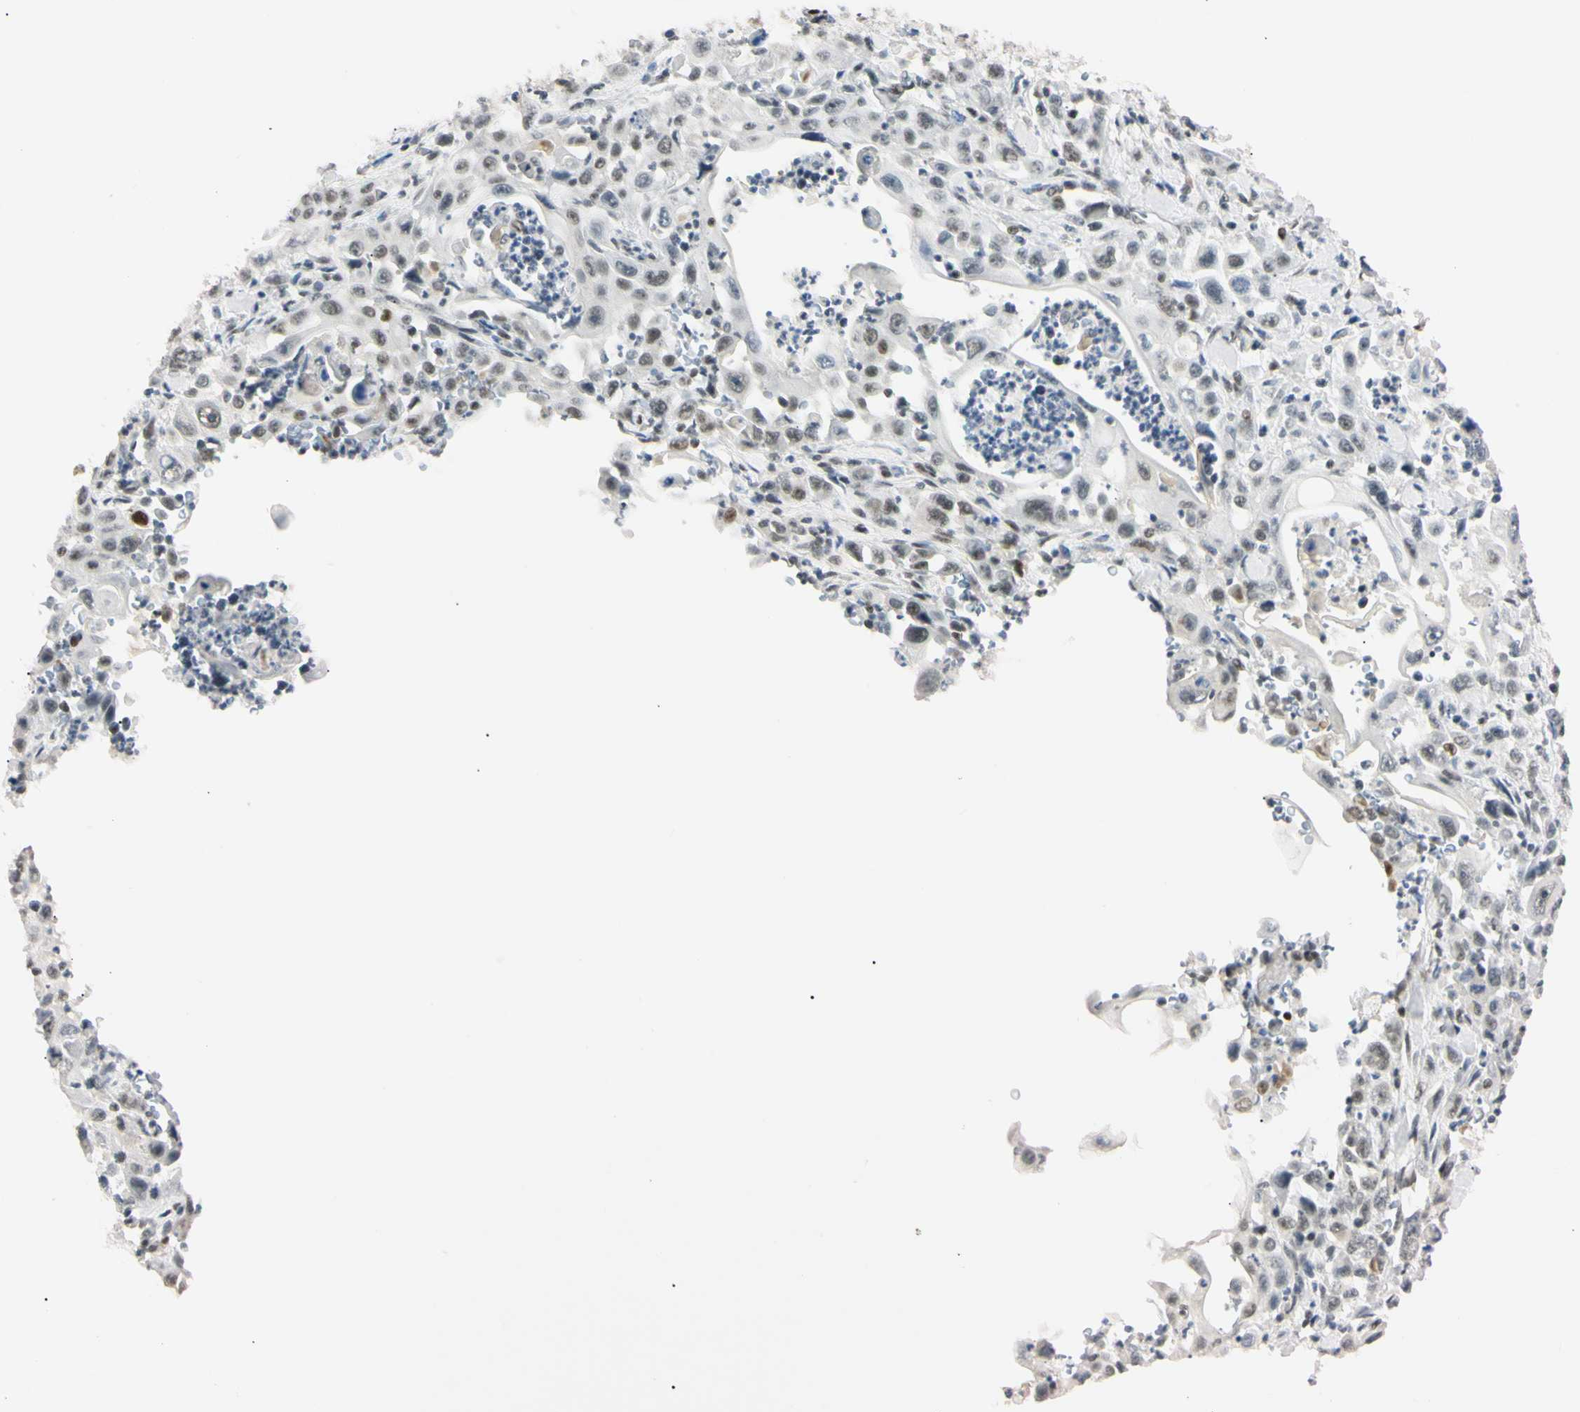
{"staining": {"intensity": "moderate", "quantity": "25%-75%", "location": "nuclear"}, "tissue": "pancreatic cancer", "cell_type": "Tumor cells", "image_type": "cancer", "snomed": [{"axis": "morphology", "description": "Adenocarcinoma, NOS"}, {"axis": "topography", "description": "Pancreas"}], "caption": "Protein staining of pancreatic adenocarcinoma tissue exhibits moderate nuclear positivity in approximately 25%-75% of tumor cells.", "gene": "ZNF134", "patient": {"sex": "male", "age": 70}}